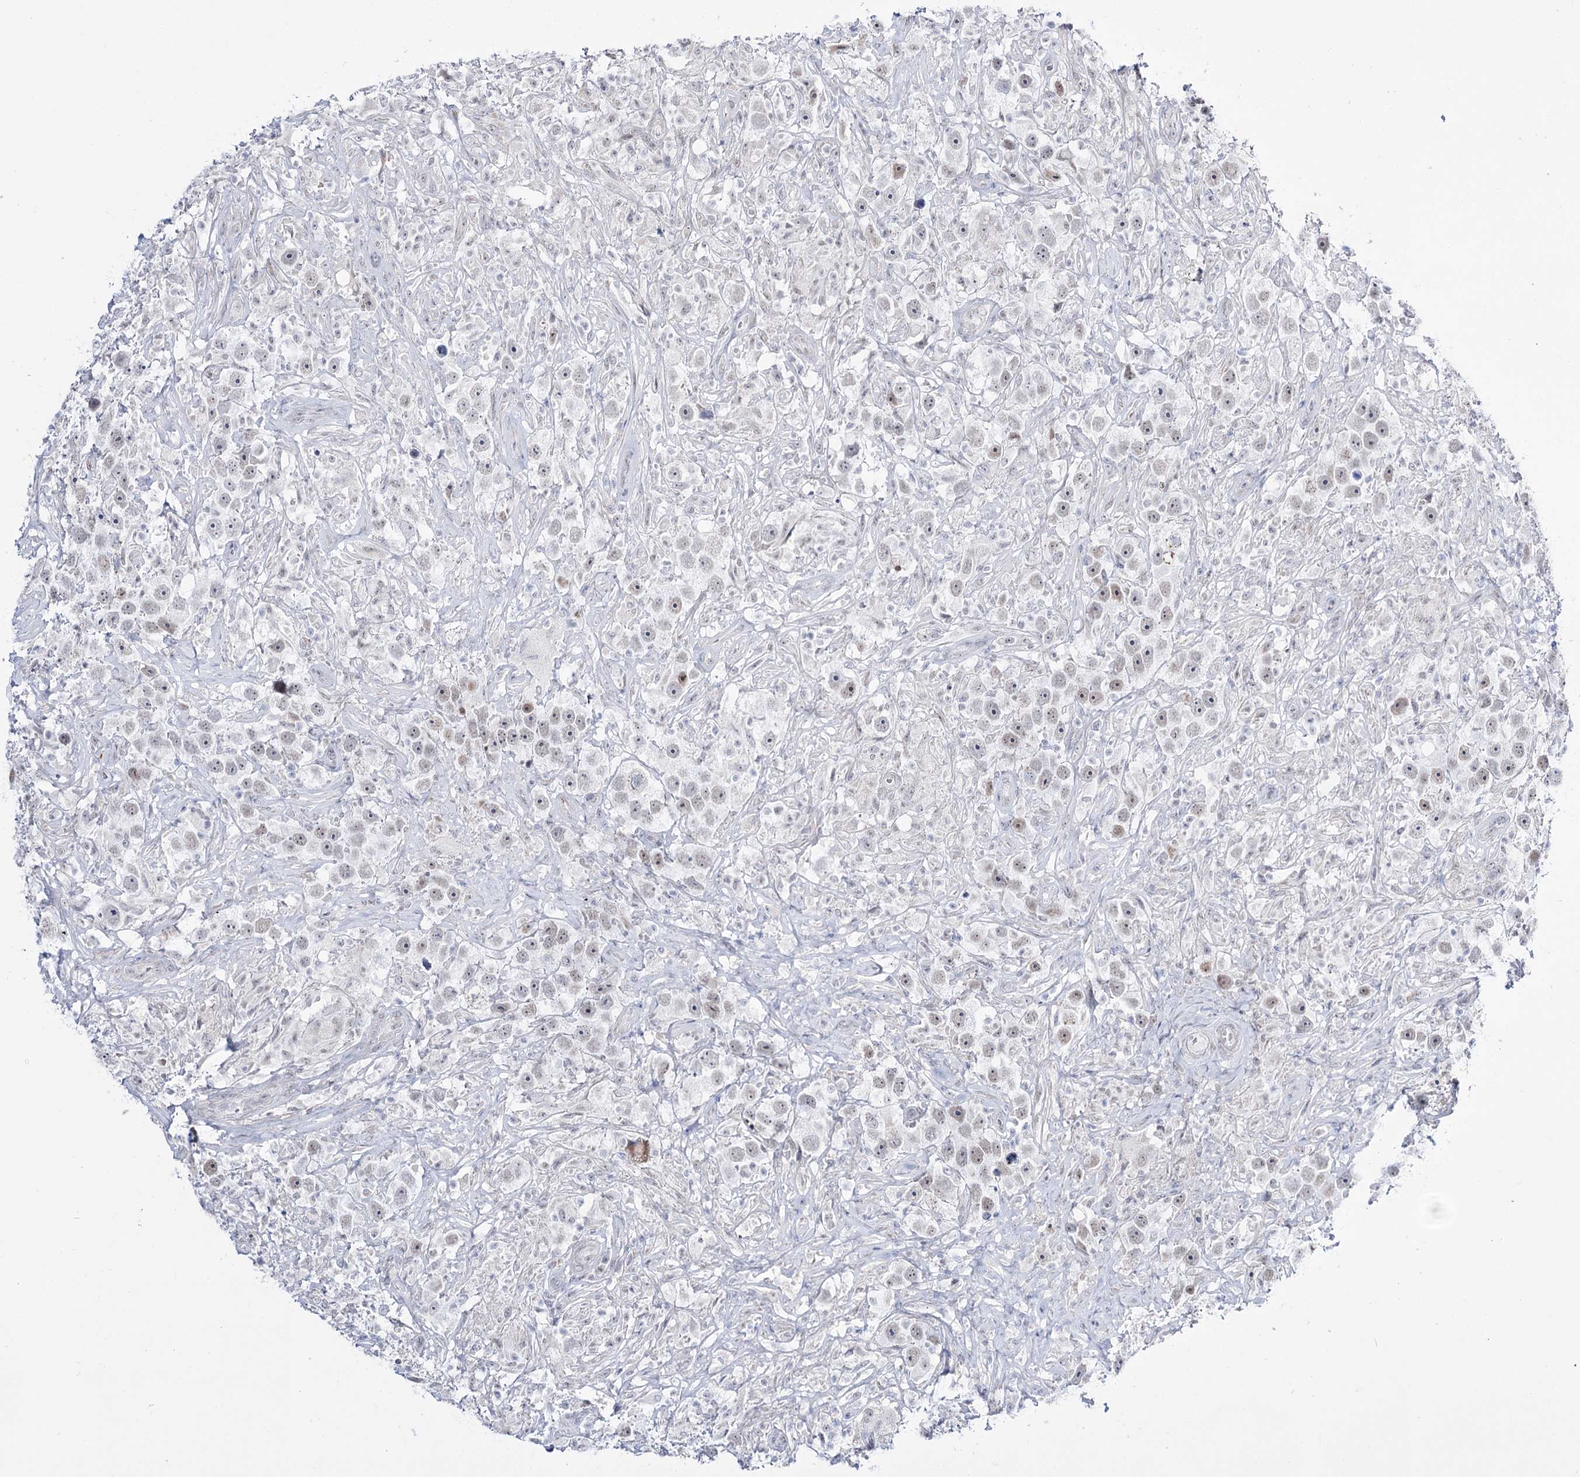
{"staining": {"intensity": "weak", "quantity": ">75%", "location": "nuclear"}, "tissue": "testis cancer", "cell_type": "Tumor cells", "image_type": "cancer", "snomed": [{"axis": "morphology", "description": "Seminoma, NOS"}, {"axis": "topography", "description": "Testis"}], "caption": "This is a photomicrograph of immunohistochemistry (IHC) staining of testis seminoma, which shows weak positivity in the nuclear of tumor cells.", "gene": "RBM15B", "patient": {"sex": "male", "age": 49}}